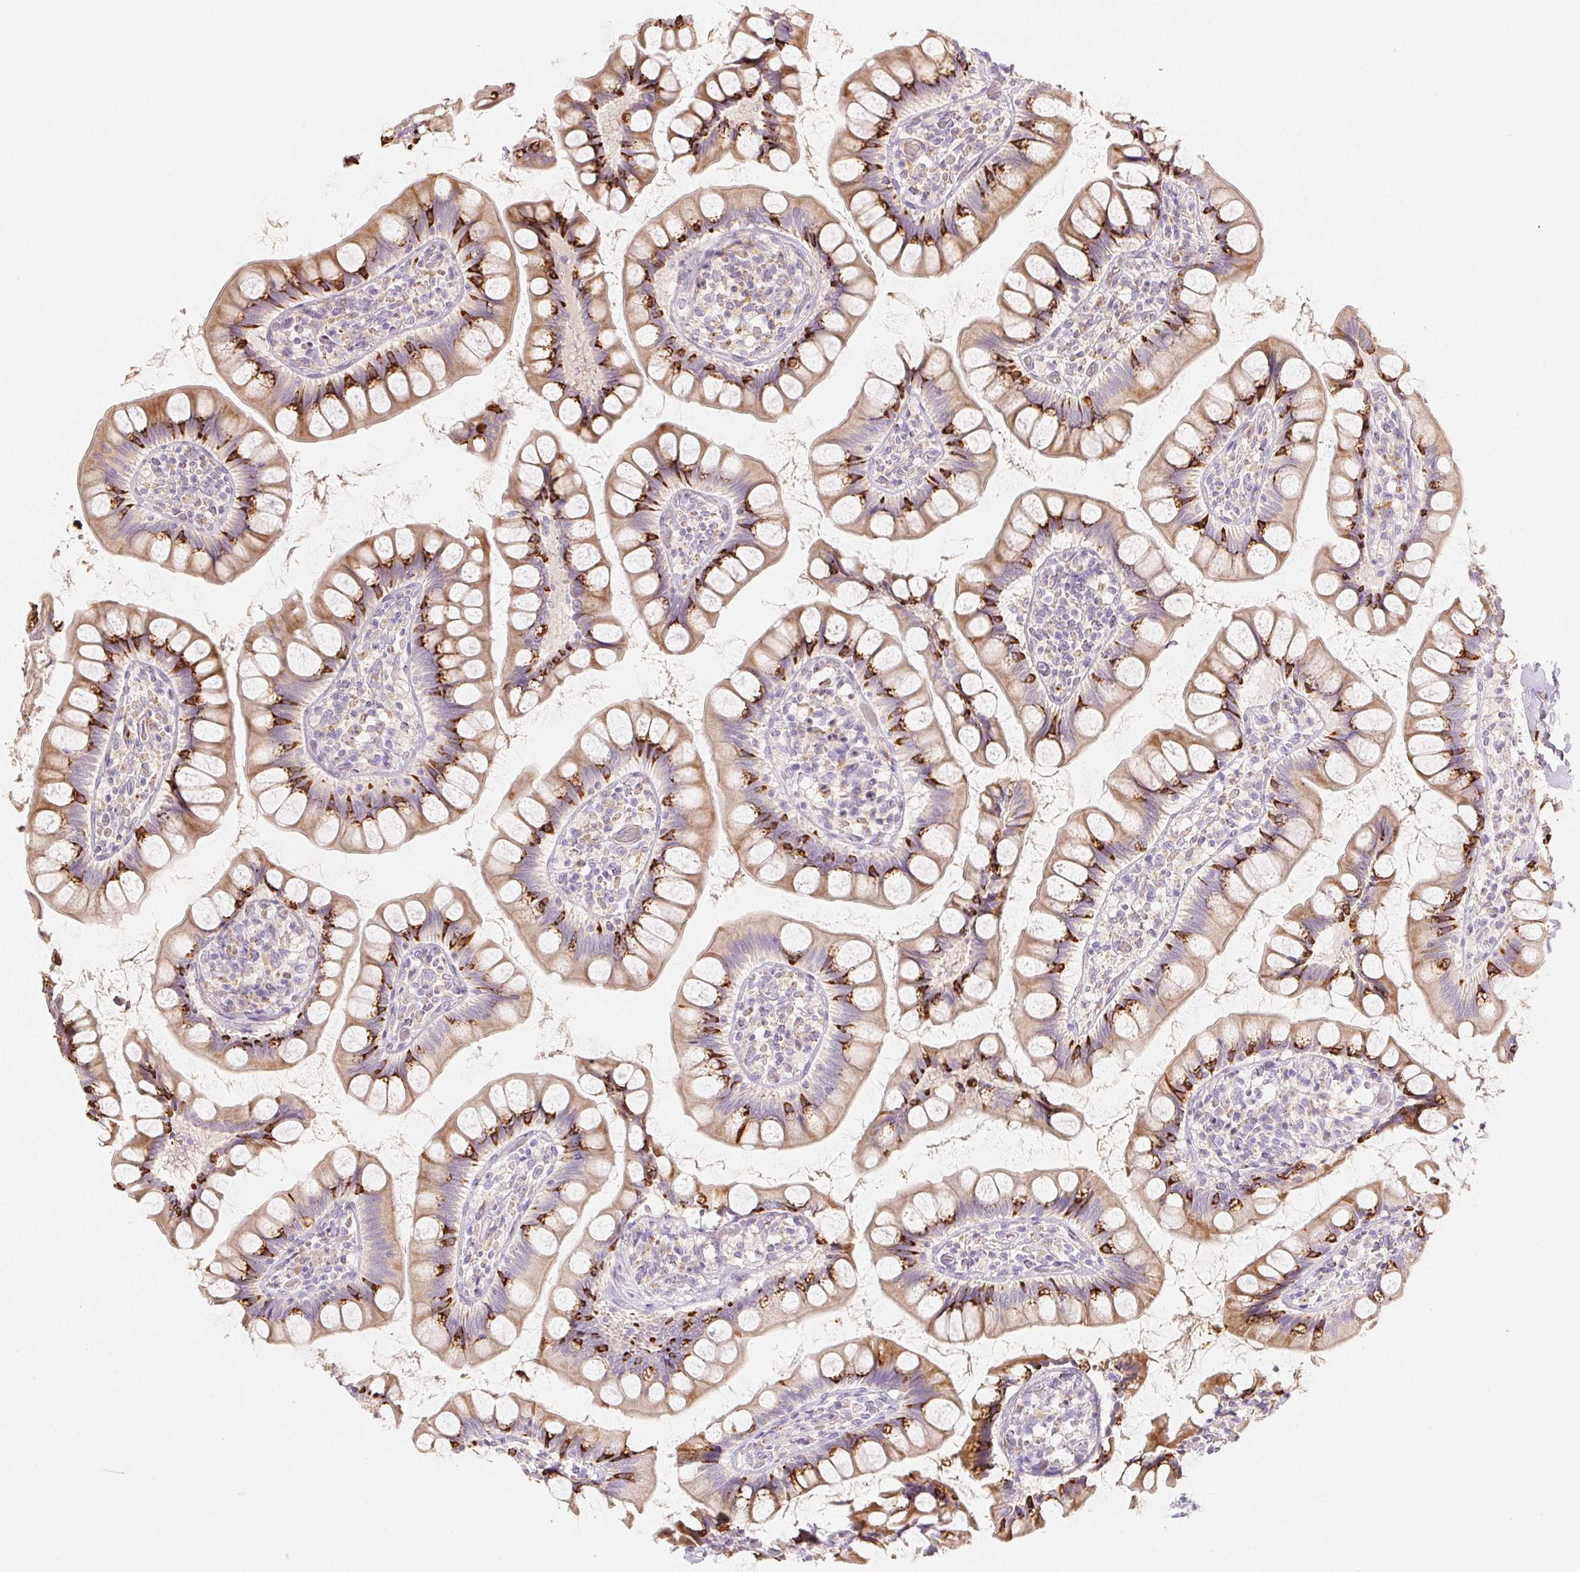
{"staining": {"intensity": "strong", "quantity": "25%-75%", "location": "cytoplasmic/membranous"}, "tissue": "small intestine", "cell_type": "Glandular cells", "image_type": "normal", "snomed": [{"axis": "morphology", "description": "Normal tissue, NOS"}, {"axis": "topography", "description": "Small intestine"}], "caption": "Immunohistochemistry (IHC) micrograph of benign small intestine: human small intestine stained using immunohistochemistry displays high levels of strong protein expression localized specifically in the cytoplasmic/membranous of glandular cells, appearing as a cytoplasmic/membranous brown color.", "gene": "ACVR1B", "patient": {"sex": "male", "age": 70}}